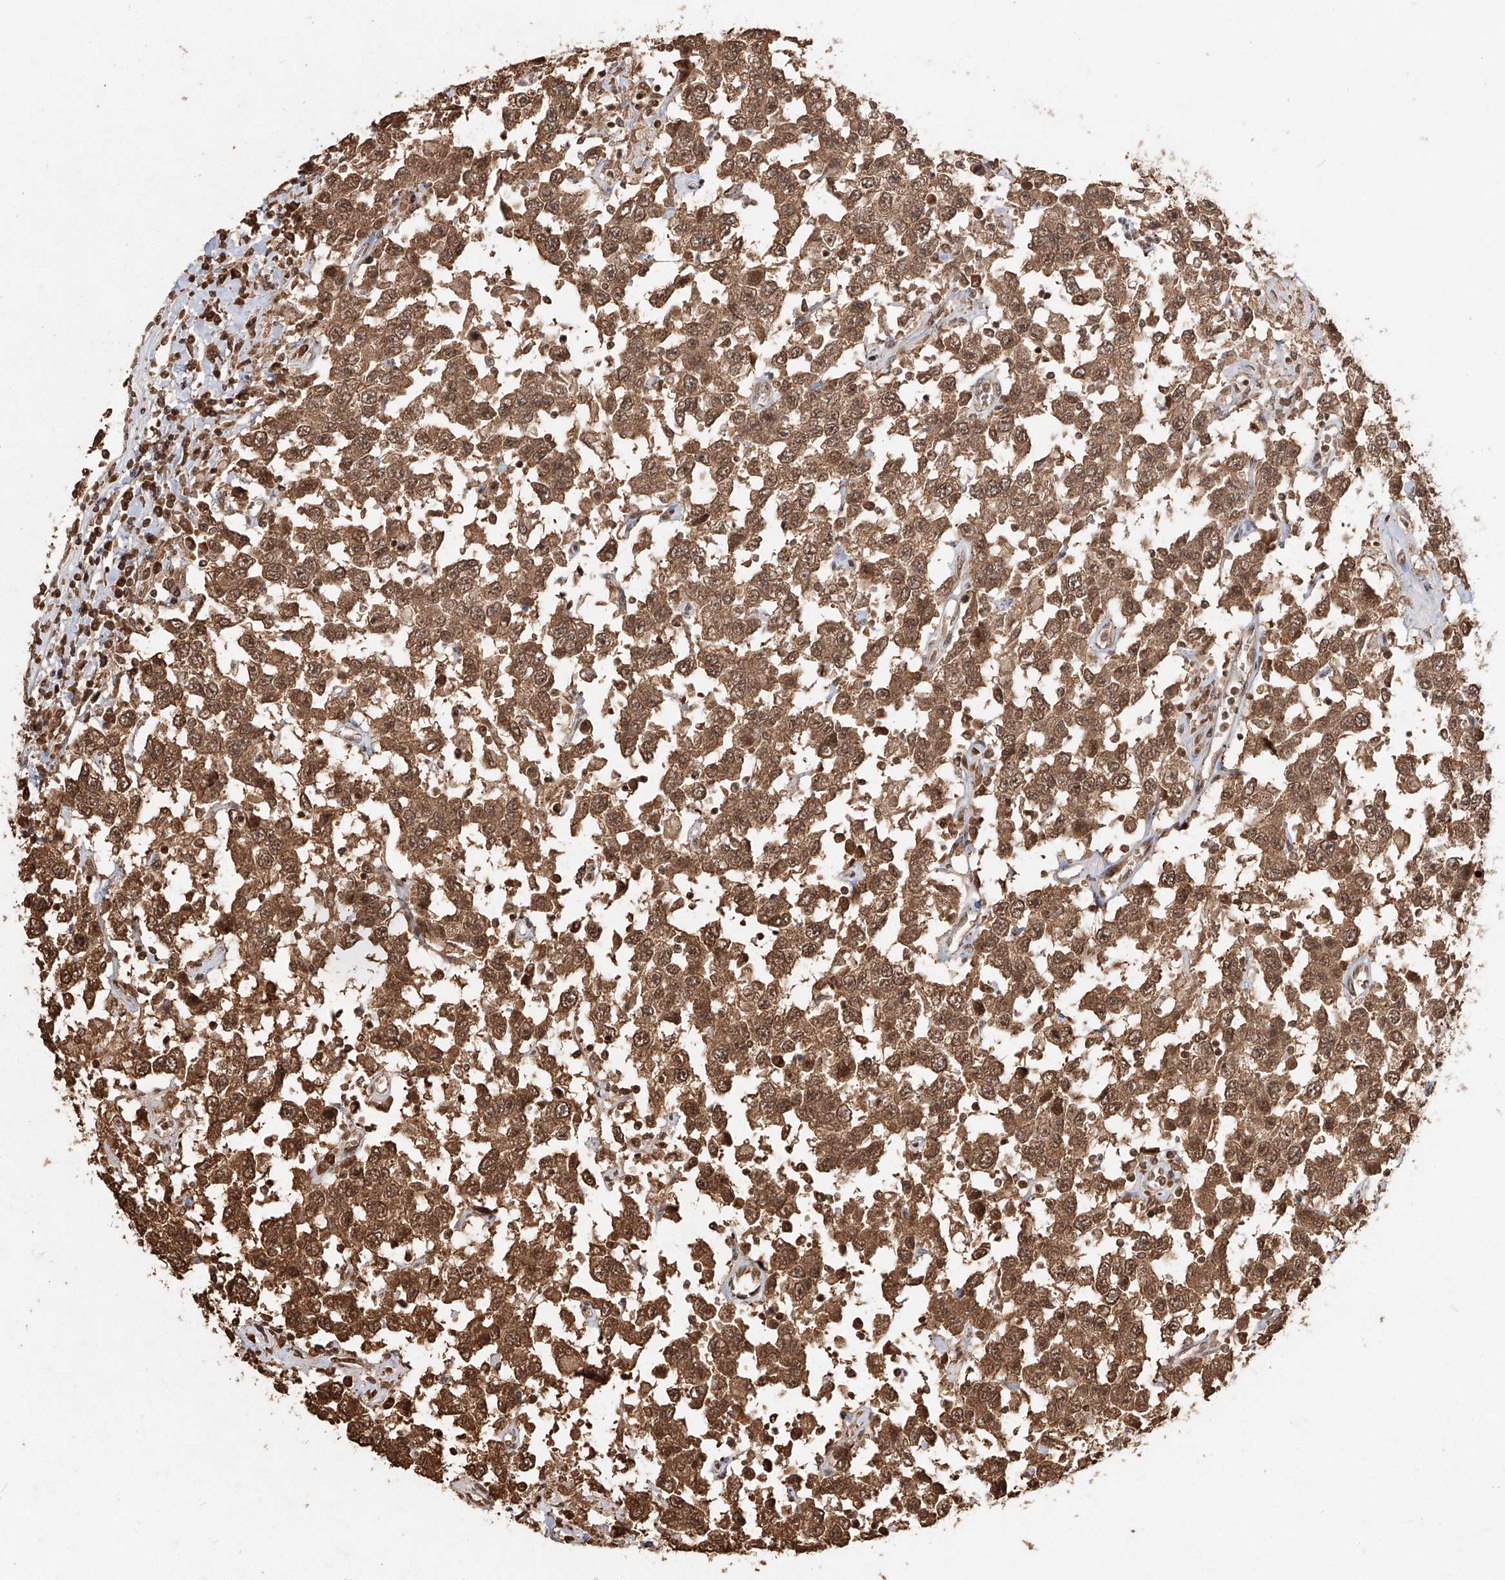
{"staining": {"intensity": "moderate", "quantity": ">75%", "location": "cytoplasmic/membranous"}, "tissue": "testis cancer", "cell_type": "Tumor cells", "image_type": "cancer", "snomed": [{"axis": "morphology", "description": "Seminoma, NOS"}, {"axis": "topography", "description": "Testis"}], "caption": "Protein positivity by immunohistochemistry (IHC) reveals moderate cytoplasmic/membranous expression in approximately >75% of tumor cells in seminoma (testis). The staining is performed using DAB brown chromogen to label protein expression. The nuclei are counter-stained blue using hematoxylin.", "gene": "UBE2K", "patient": {"sex": "male", "age": 41}}